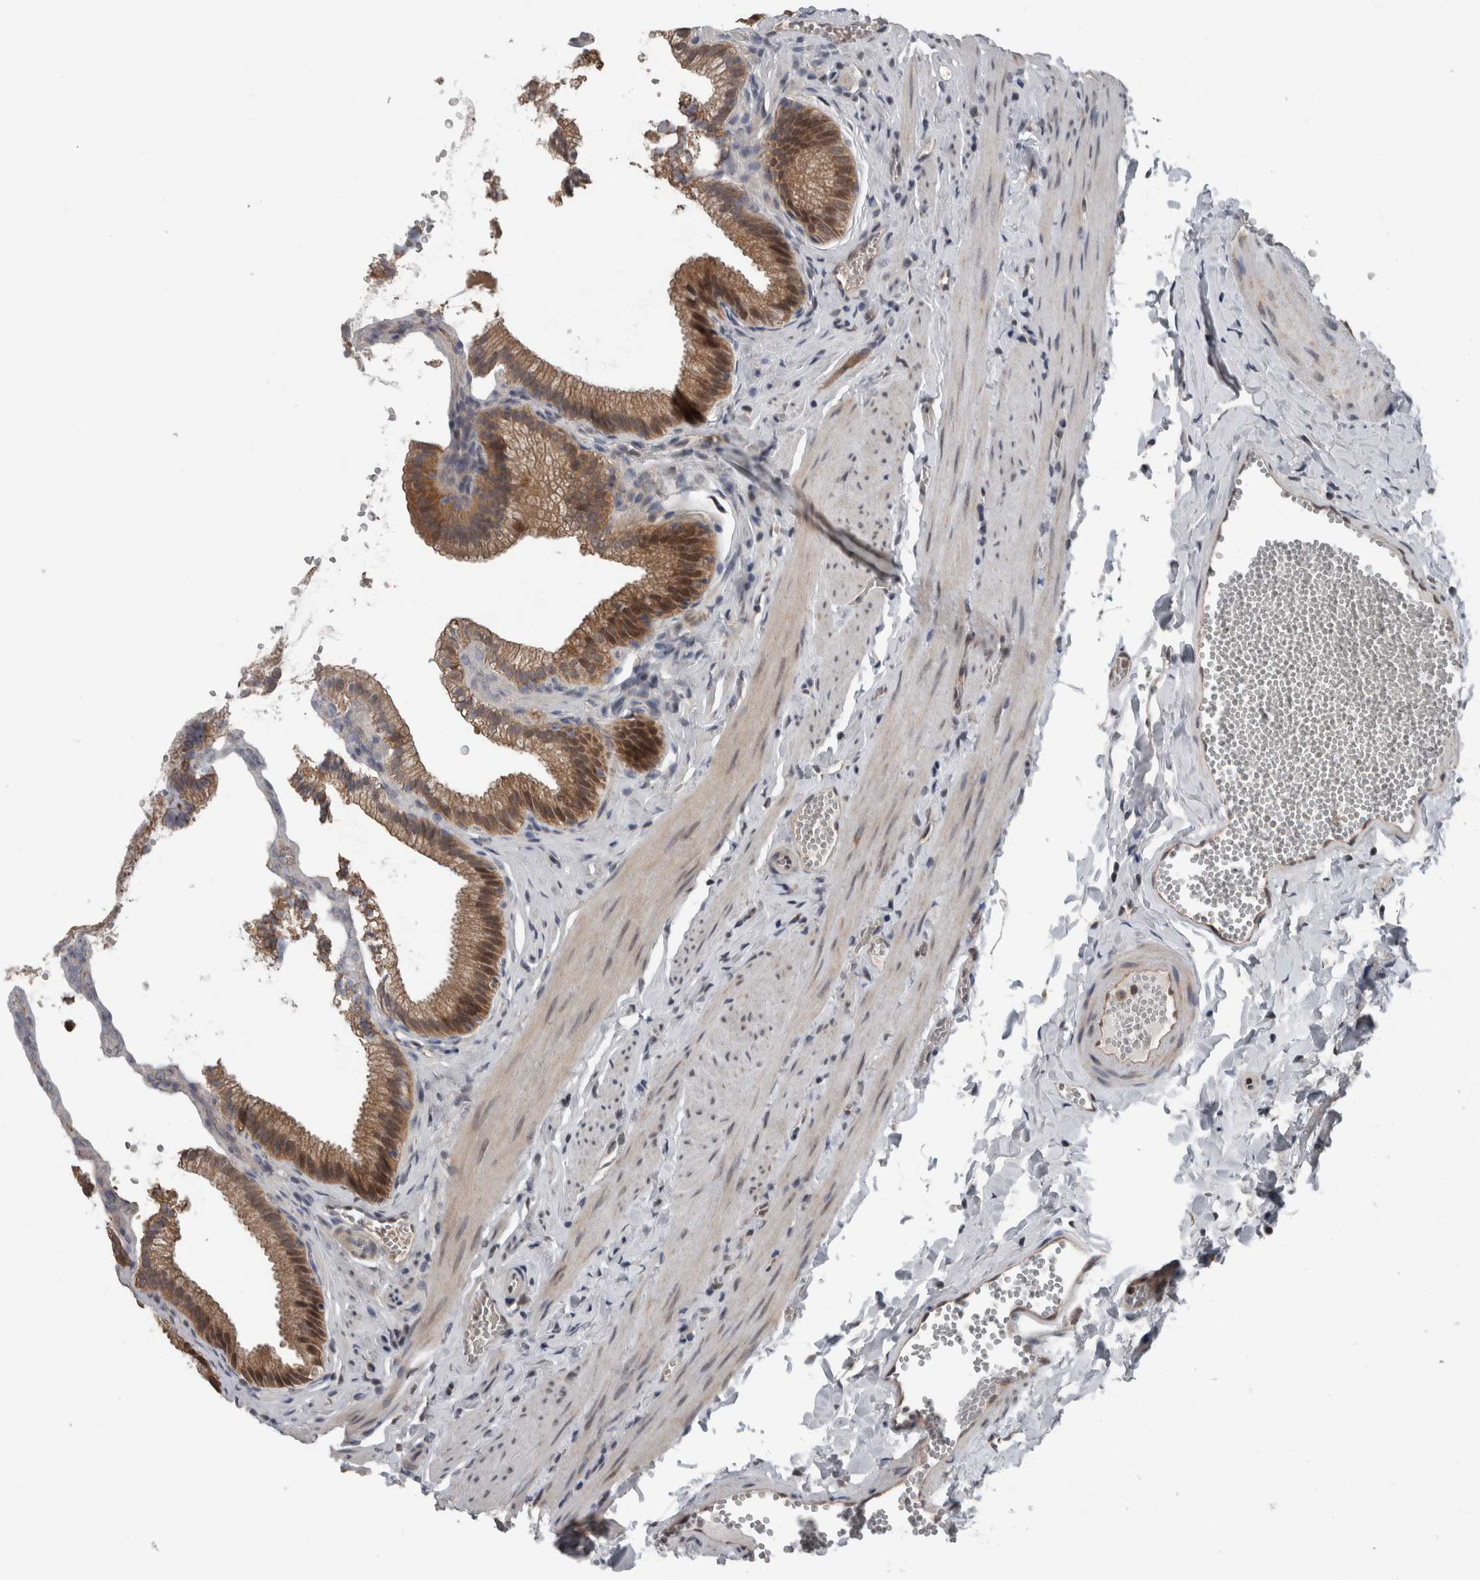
{"staining": {"intensity": "moderate", "quantity": ">75%", "location": "cytoplasmic/membranous,nuclear"}, "tissue": "gallbladder", "cell_type": "Glandular cells", "image_type": "normal", "snomed": [{"axis": "morphology", "description": "Normal tissue, NOS"}, {"axis": "topography", "description": "Gallbladder"}], "caption": "A medium amount of moderate cytoplasmic/membranous,nuclear positivity is identified in approximately >75% of glandular cells in normal gallbladder.", "gene": "ENY2", "patient": {"sex": "male", "age": 38}}